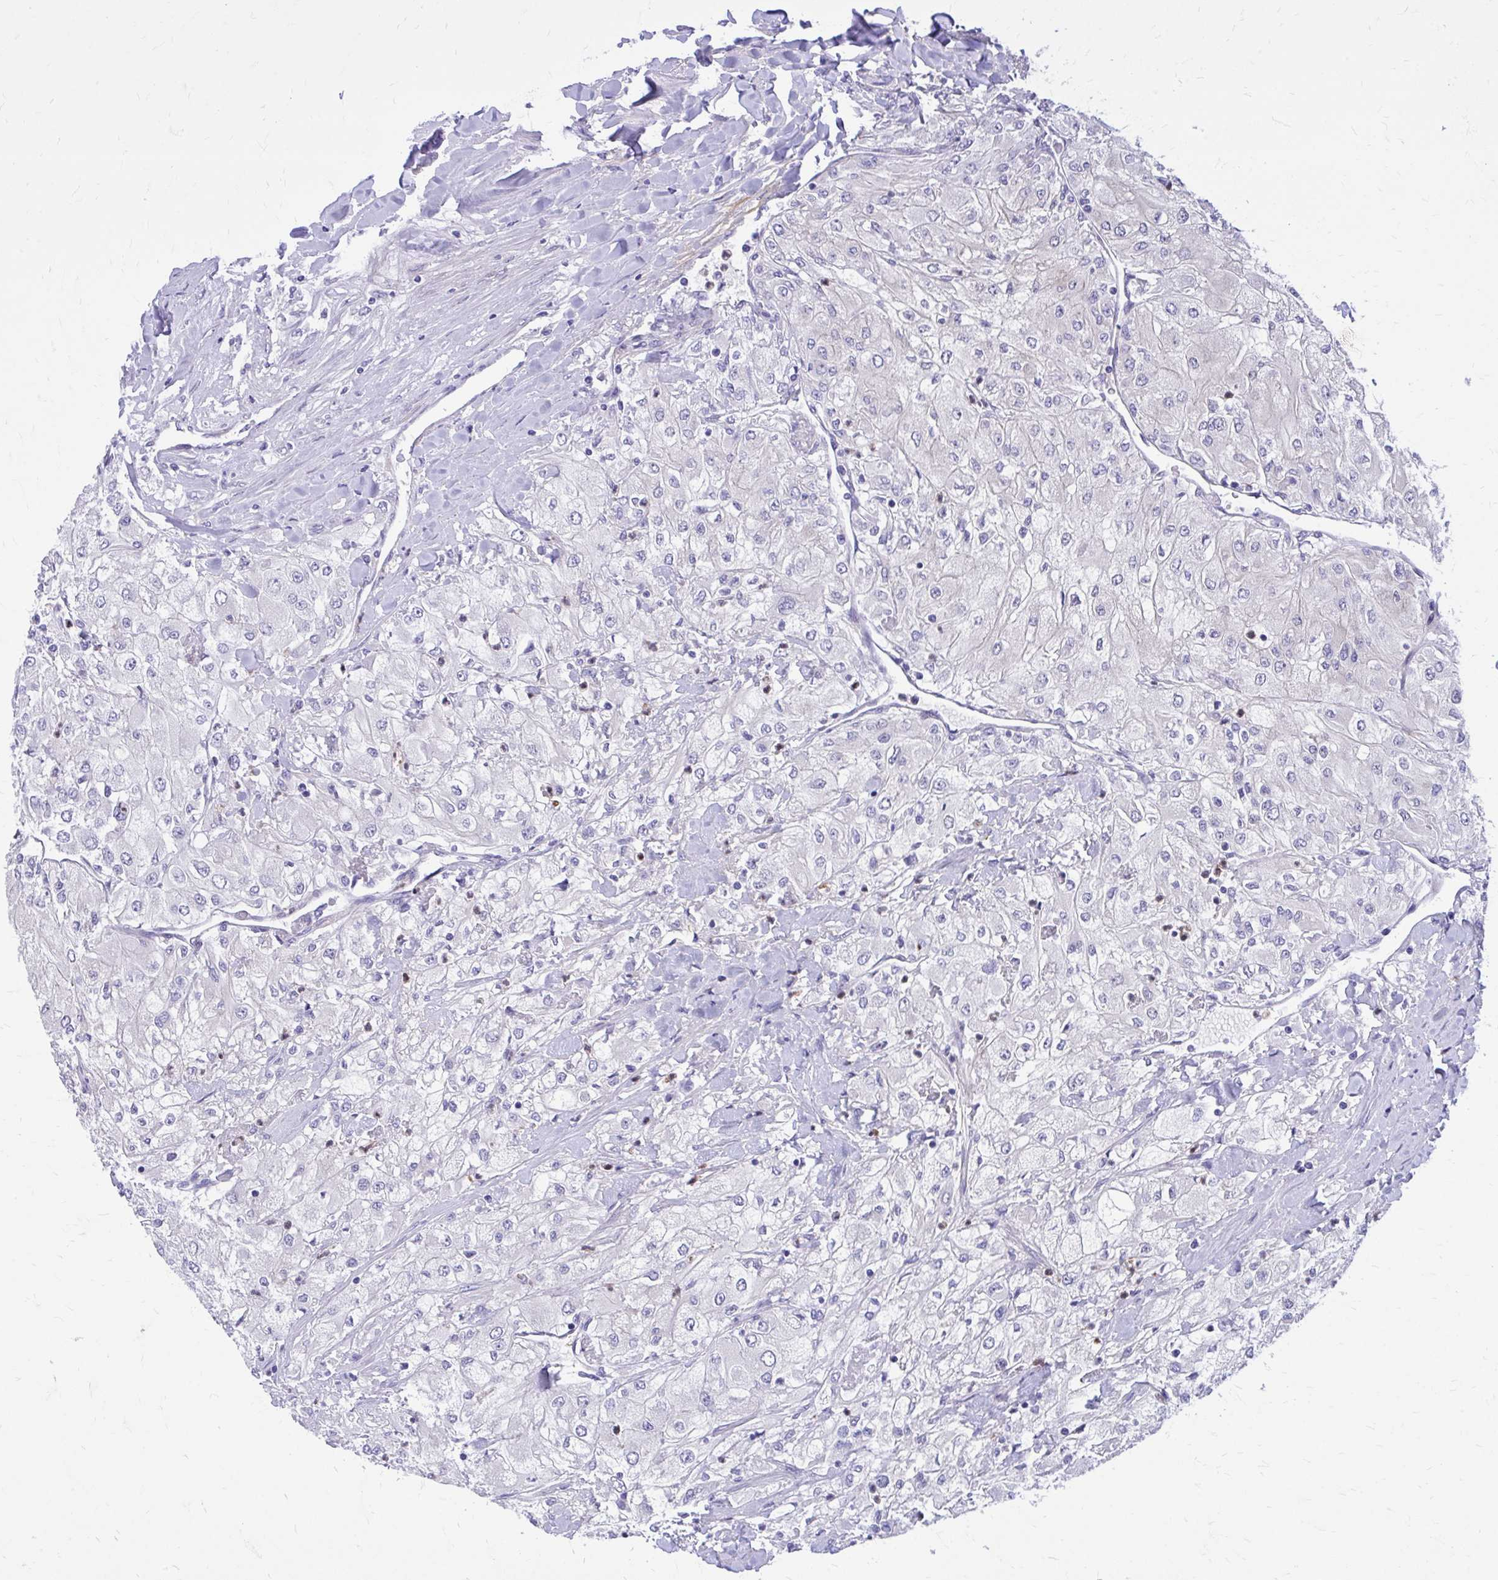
{"staining": {"intensity": "negative", "quantity": "none", "location": "none"}, "tissue": "renal cancer", "cell_type": "Tumor cells", "image_type": "cancer", "snomed": [{"axis": "morphology", "description": "Adenocarcinoma, NOS"}, {"axis": "topography", "description": "Kidney"}], "caption": "Immunohistochemical staining of renal cancer (adenocarcinoma) reveals no significant expression in tumor cells.", "gene": "ADAMTSL1", "patient": {"sex": "male", "age": 80}}